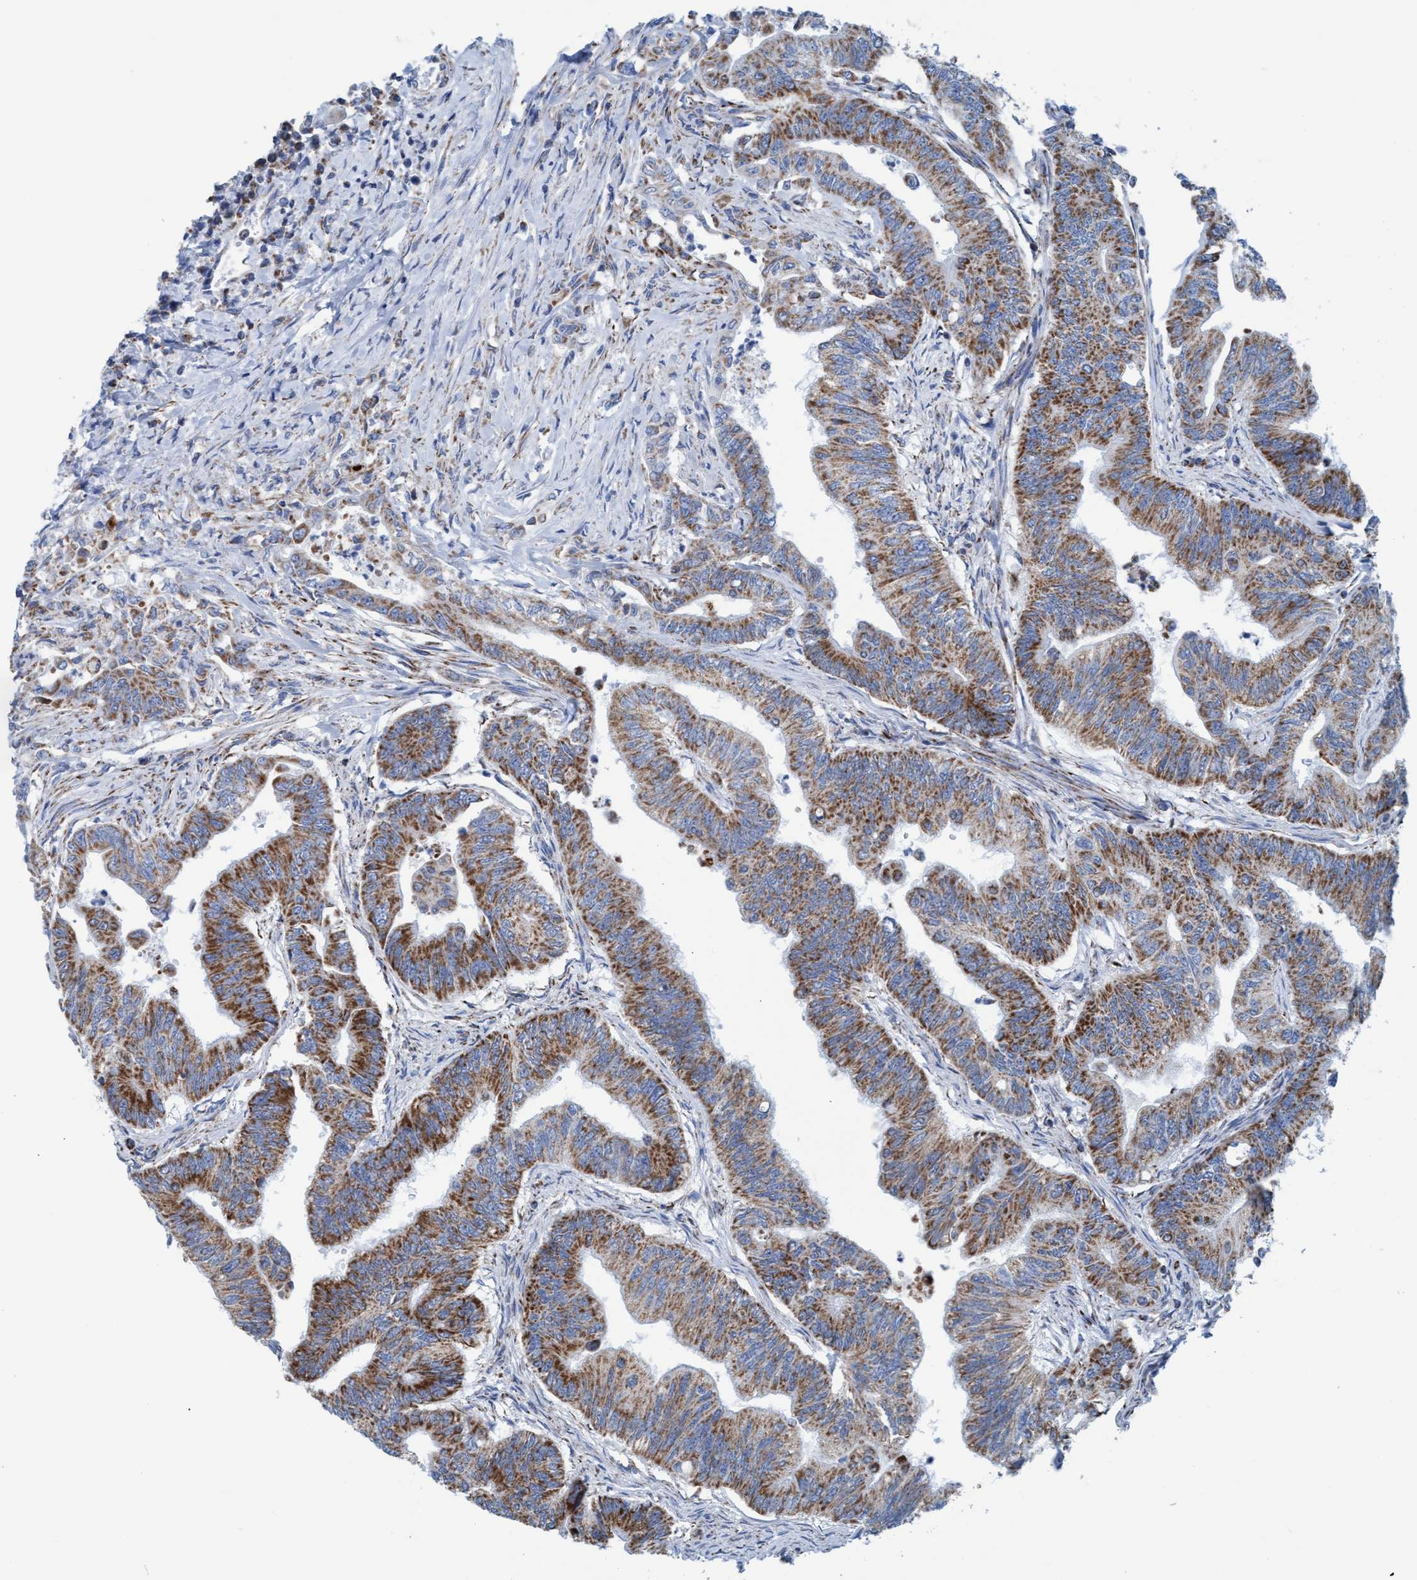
{"staining": {"intensity": "moderate", "quantity": ">75%", "location": "cytoplasmic/membranous"}, "tissue": "colorectal cancer", "cell_type": "Tumor cells", "image_type": "cancer", "snomed": [{"axis": "morphology", "description": "Adenoma, NOS"}, {"axis": "morphology", "description": "Adenocarcinoma, NOS"}, {"axis": "topography", "description": "Colon"}], "caption": "A brown stain highlights moderate cytoplasmic/membranous expression of a protein in adenoma (colorectal) tumor cells.", "gene": "GGA3", "patient": {"sex": "male", "age": 79}}